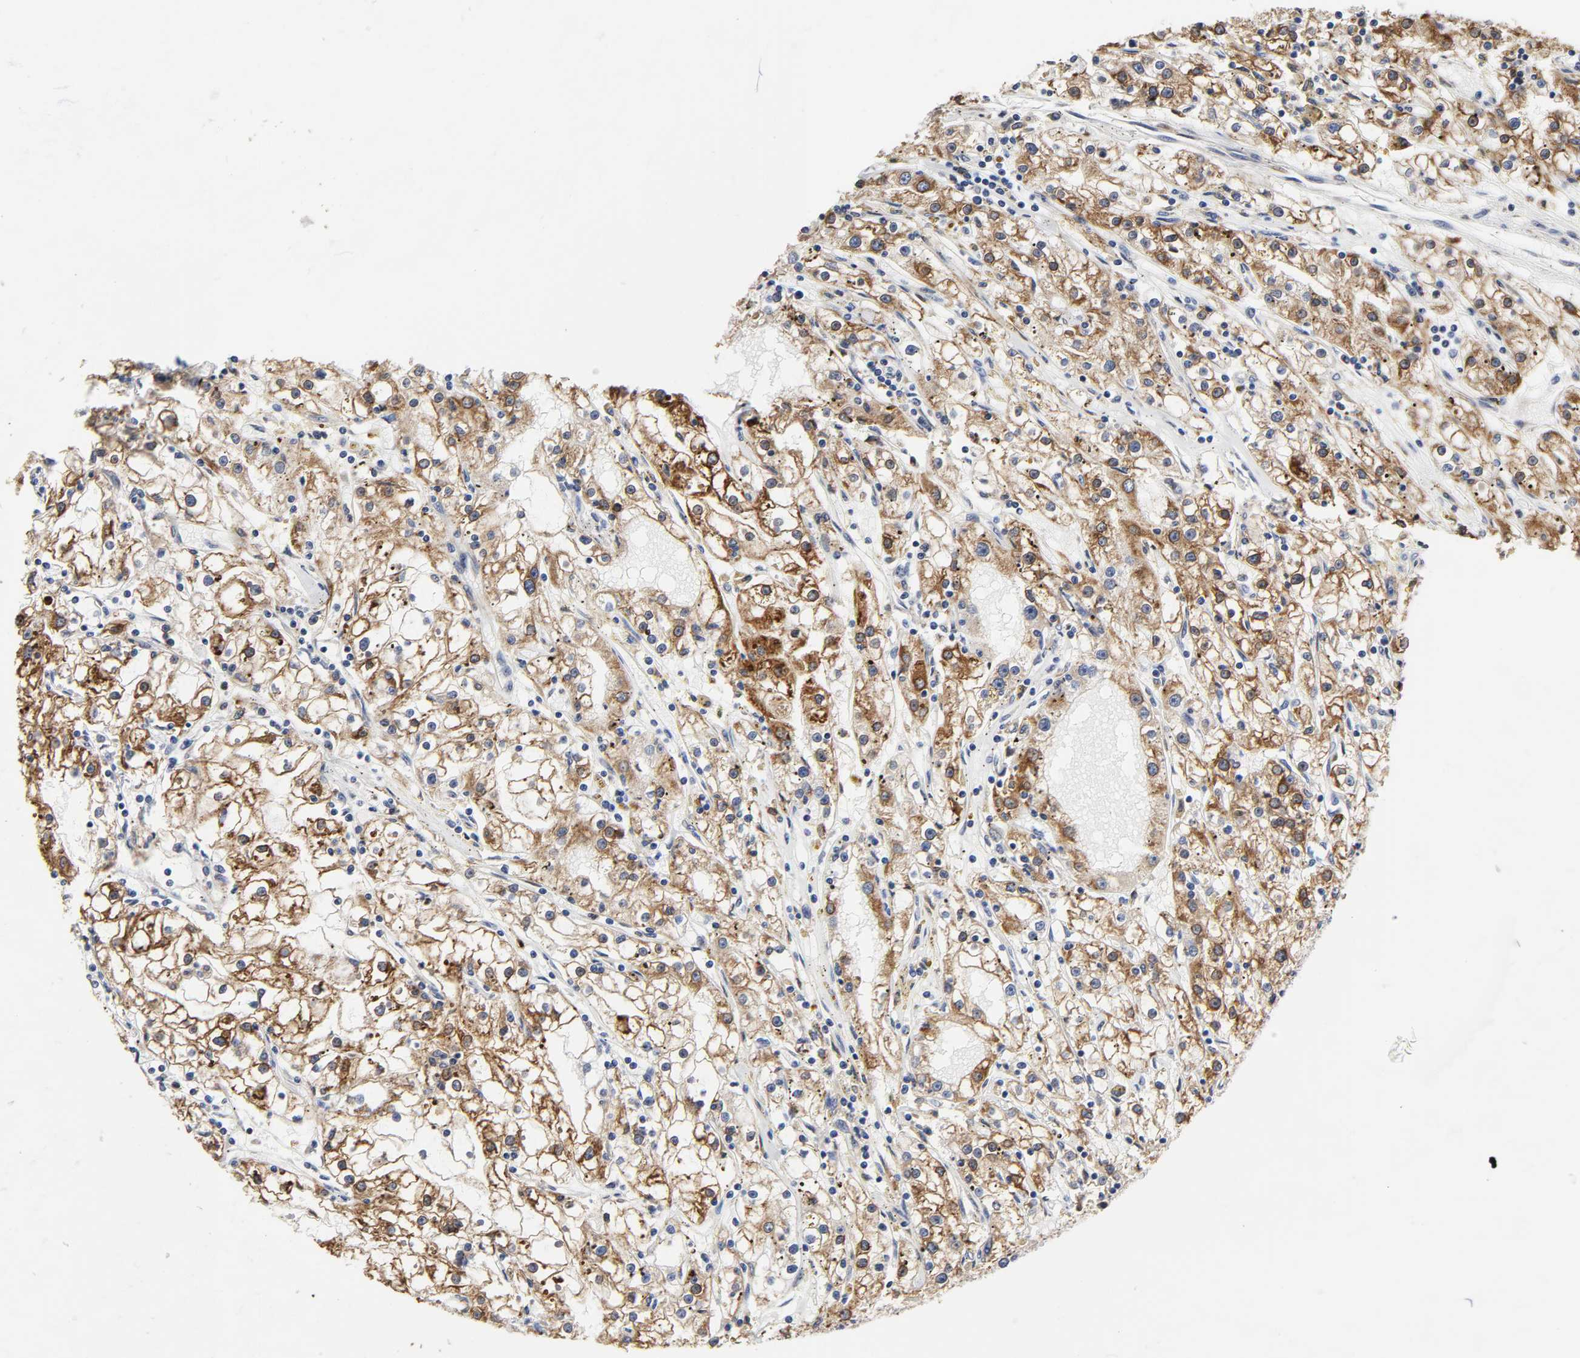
{"staining": {"intensity": "moderate", "quantity": ">75%", "location": "cytoplasmic/membranous"}, "tissue": "renal cancer", "cell_type": "Tumor cells", "image_type": "cancer", "snomed": [{"axis": "morphology", "description": "Adenocarcinoma, NOS"}, {"axis": "topography", "description": "Kidney"}], "caption": "Human renal cancer stained with a brown dye demonstrates moderate cytoplasmic/membranous positive expression in approximately >75% of tumor cells.", "gene": "HCK", "patient": {"sex": "male", "age": 56}}